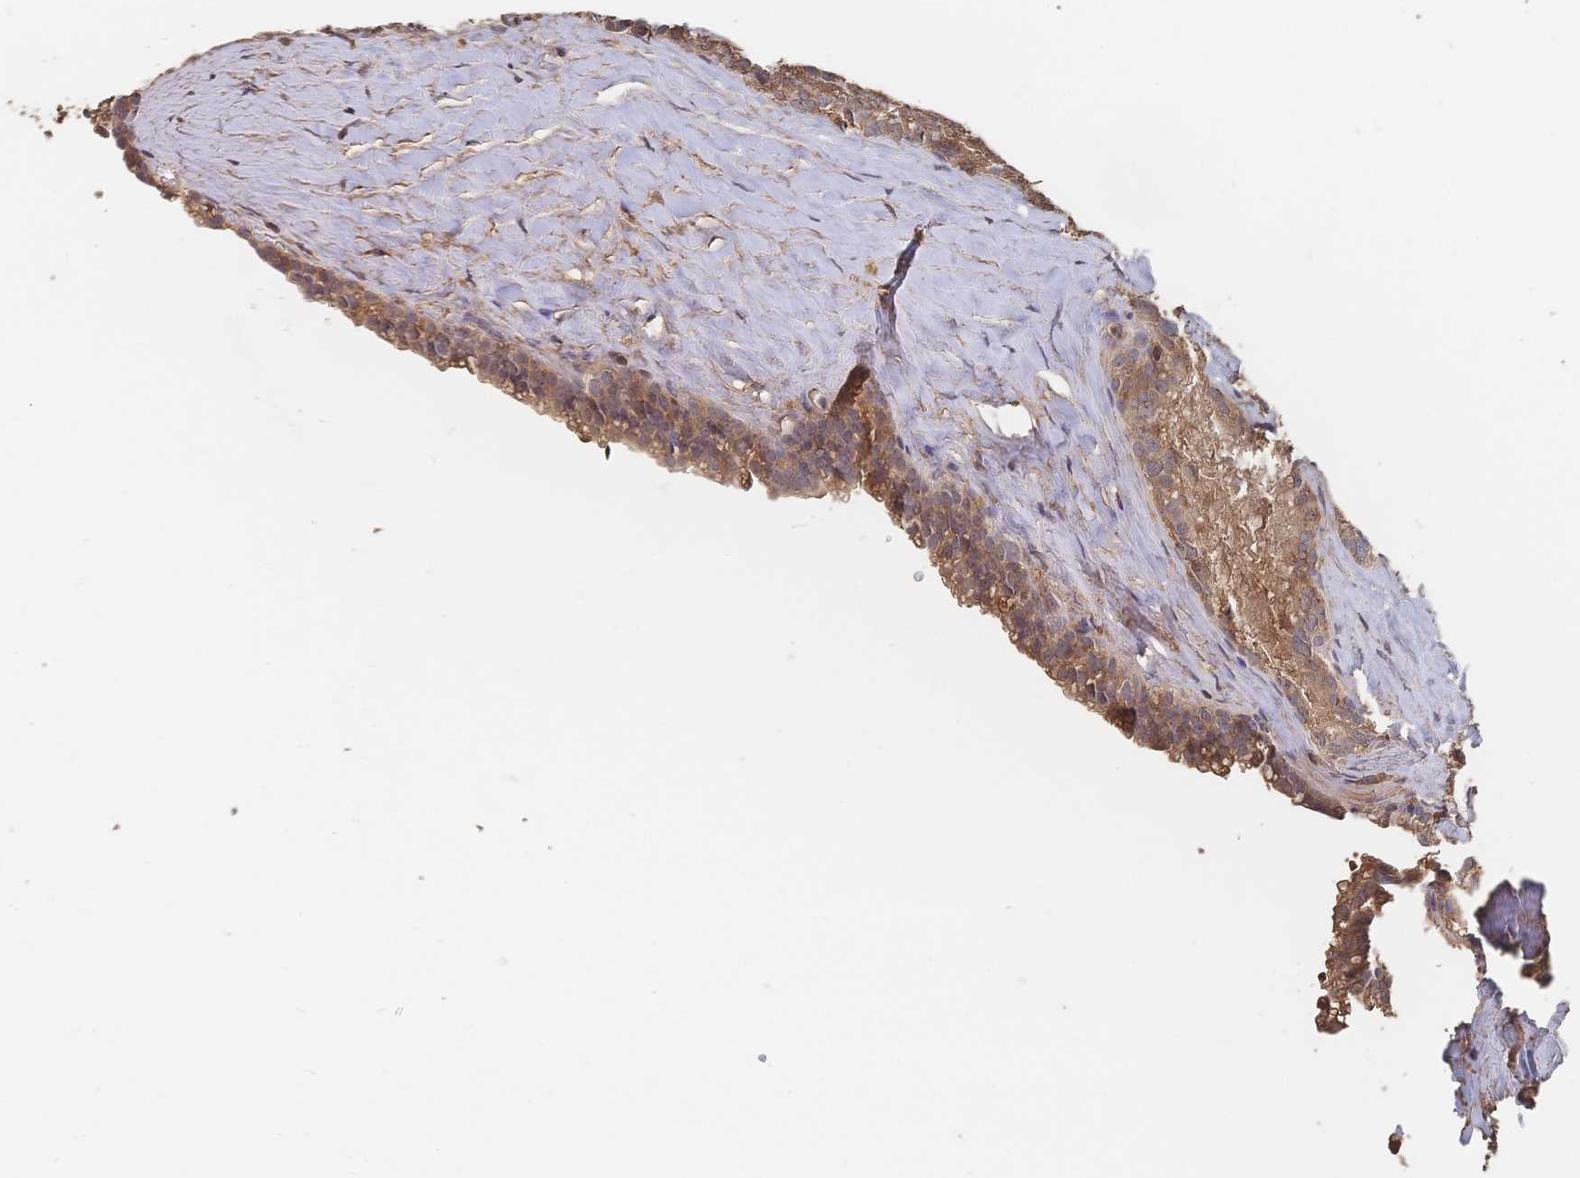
{"staining": {"intensity": "moderate", "quantity": "25%-75%", "location": "cytoplasmic/membranous"}, "tissue": "seminal vesicle", "cell_type": "Glandular cells", "image_type": "normal", "snomed": [{"axis": "morphology", "description": "Normal tissue, NOS"}, {"axis": "topography", "description": "Seminal veicle"}], "caption": "Seminal vesicle stained with immunohistochemistry reveals moderate cytoplasmic/membranous positivity in about 25%-75% of glandular cells.", "gene": "DNAJA4", "patient": {"sex": "male", "age": 47}}